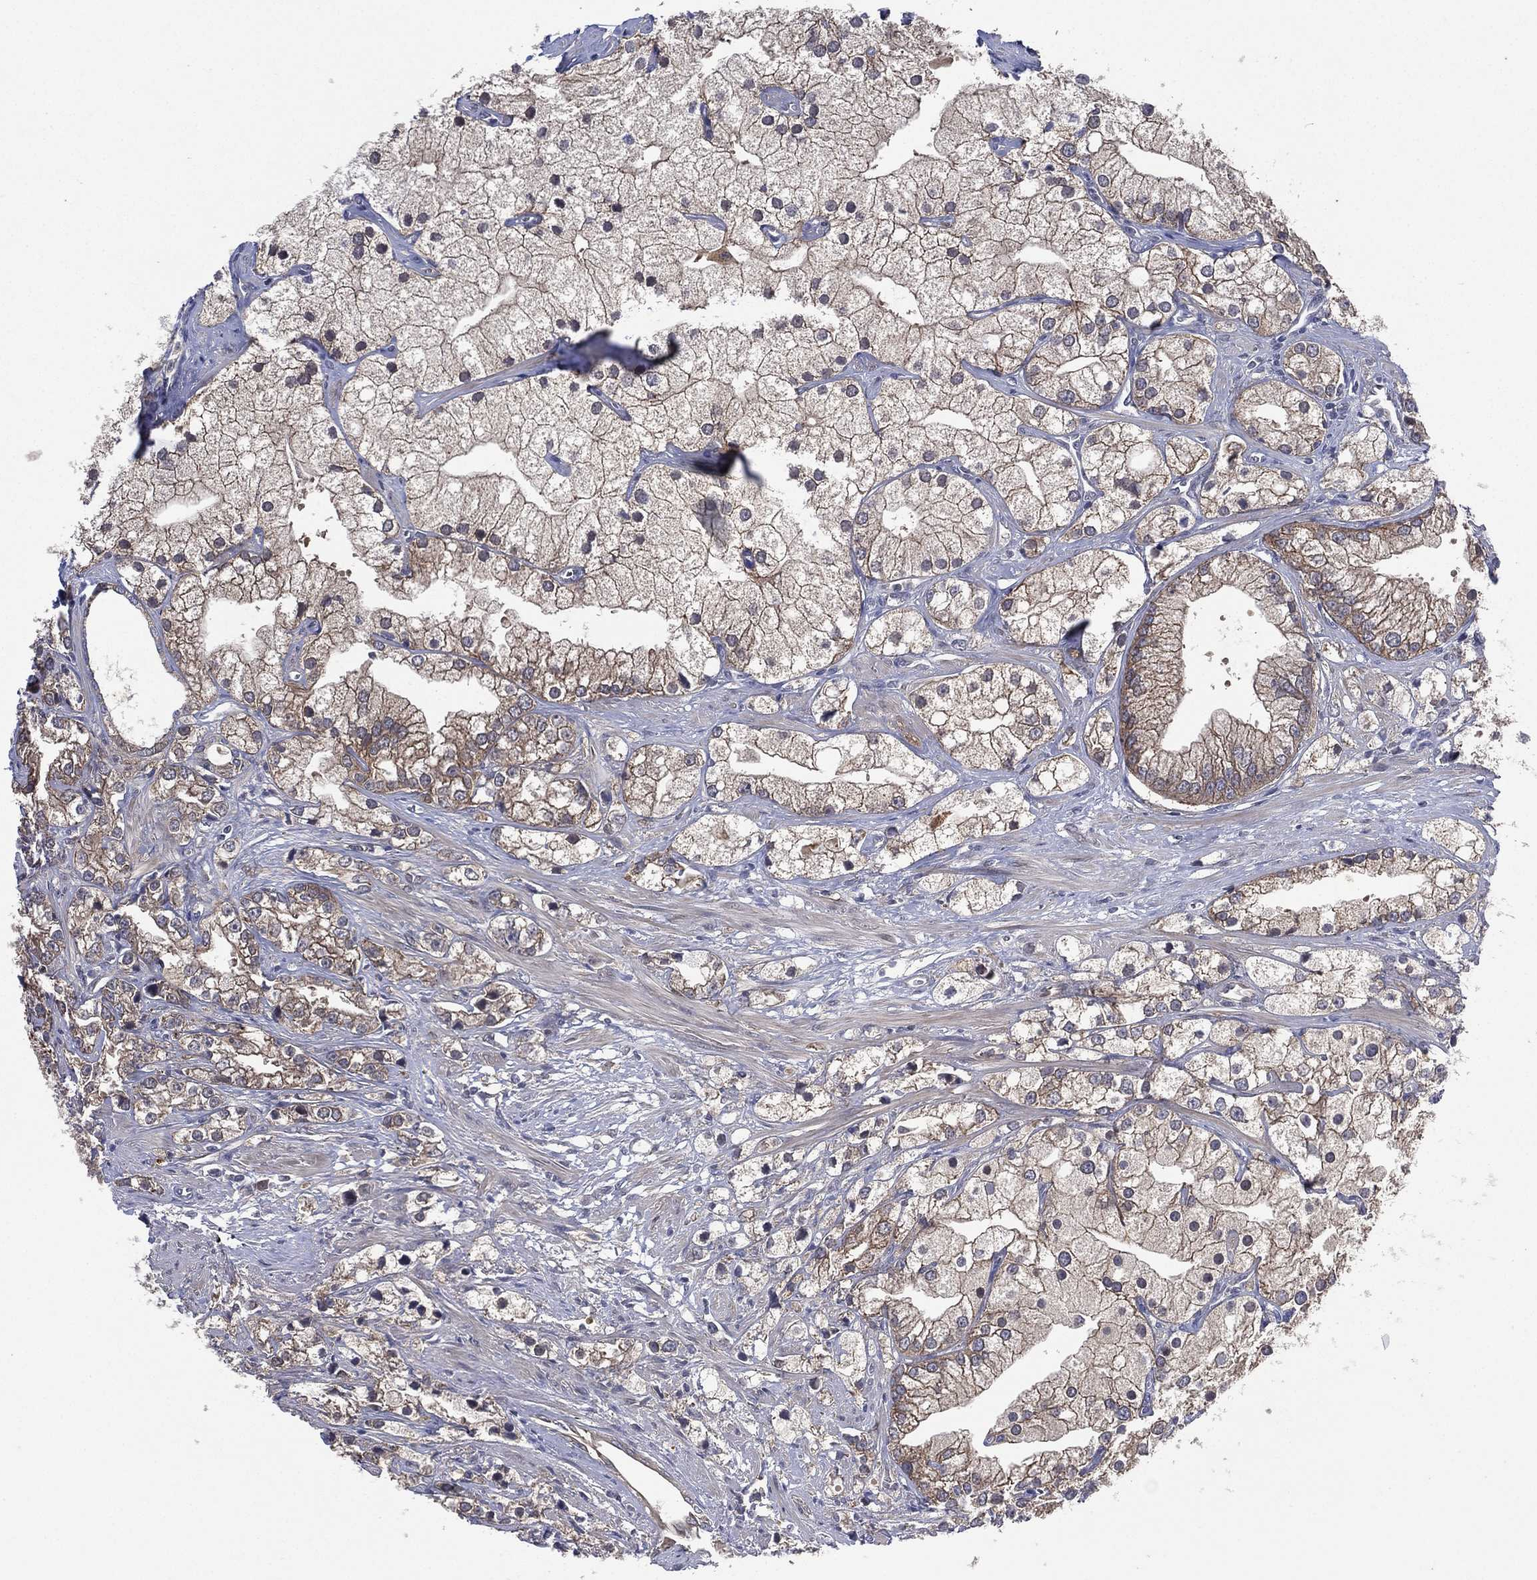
{"staining": {"intensity": "weak", "quantity": "25%-75%", "location": "cytoplasmic/membranous"}, "tissue": "prostate cancer", "cell_type": "Tumor cells", "image_type": "cancer", "snomed": [{"axis": "morphology", "description": "Adenocarcinoma, NOS"}, {"axis": "topography", "description": "Prostate and seminal vesicle, NOS"}, {"axis": "topography", "description": "Prostate"}], "caption": "Immunohistochemistry (IHC) of human prostate cancer (adenocarcinoma) displays low levels of weak cytoplasmic/membranous positivity in about 25%-75% of tumor cells.", "gene": "MPP7", "patient": {"sex": "male", "age": 79}}